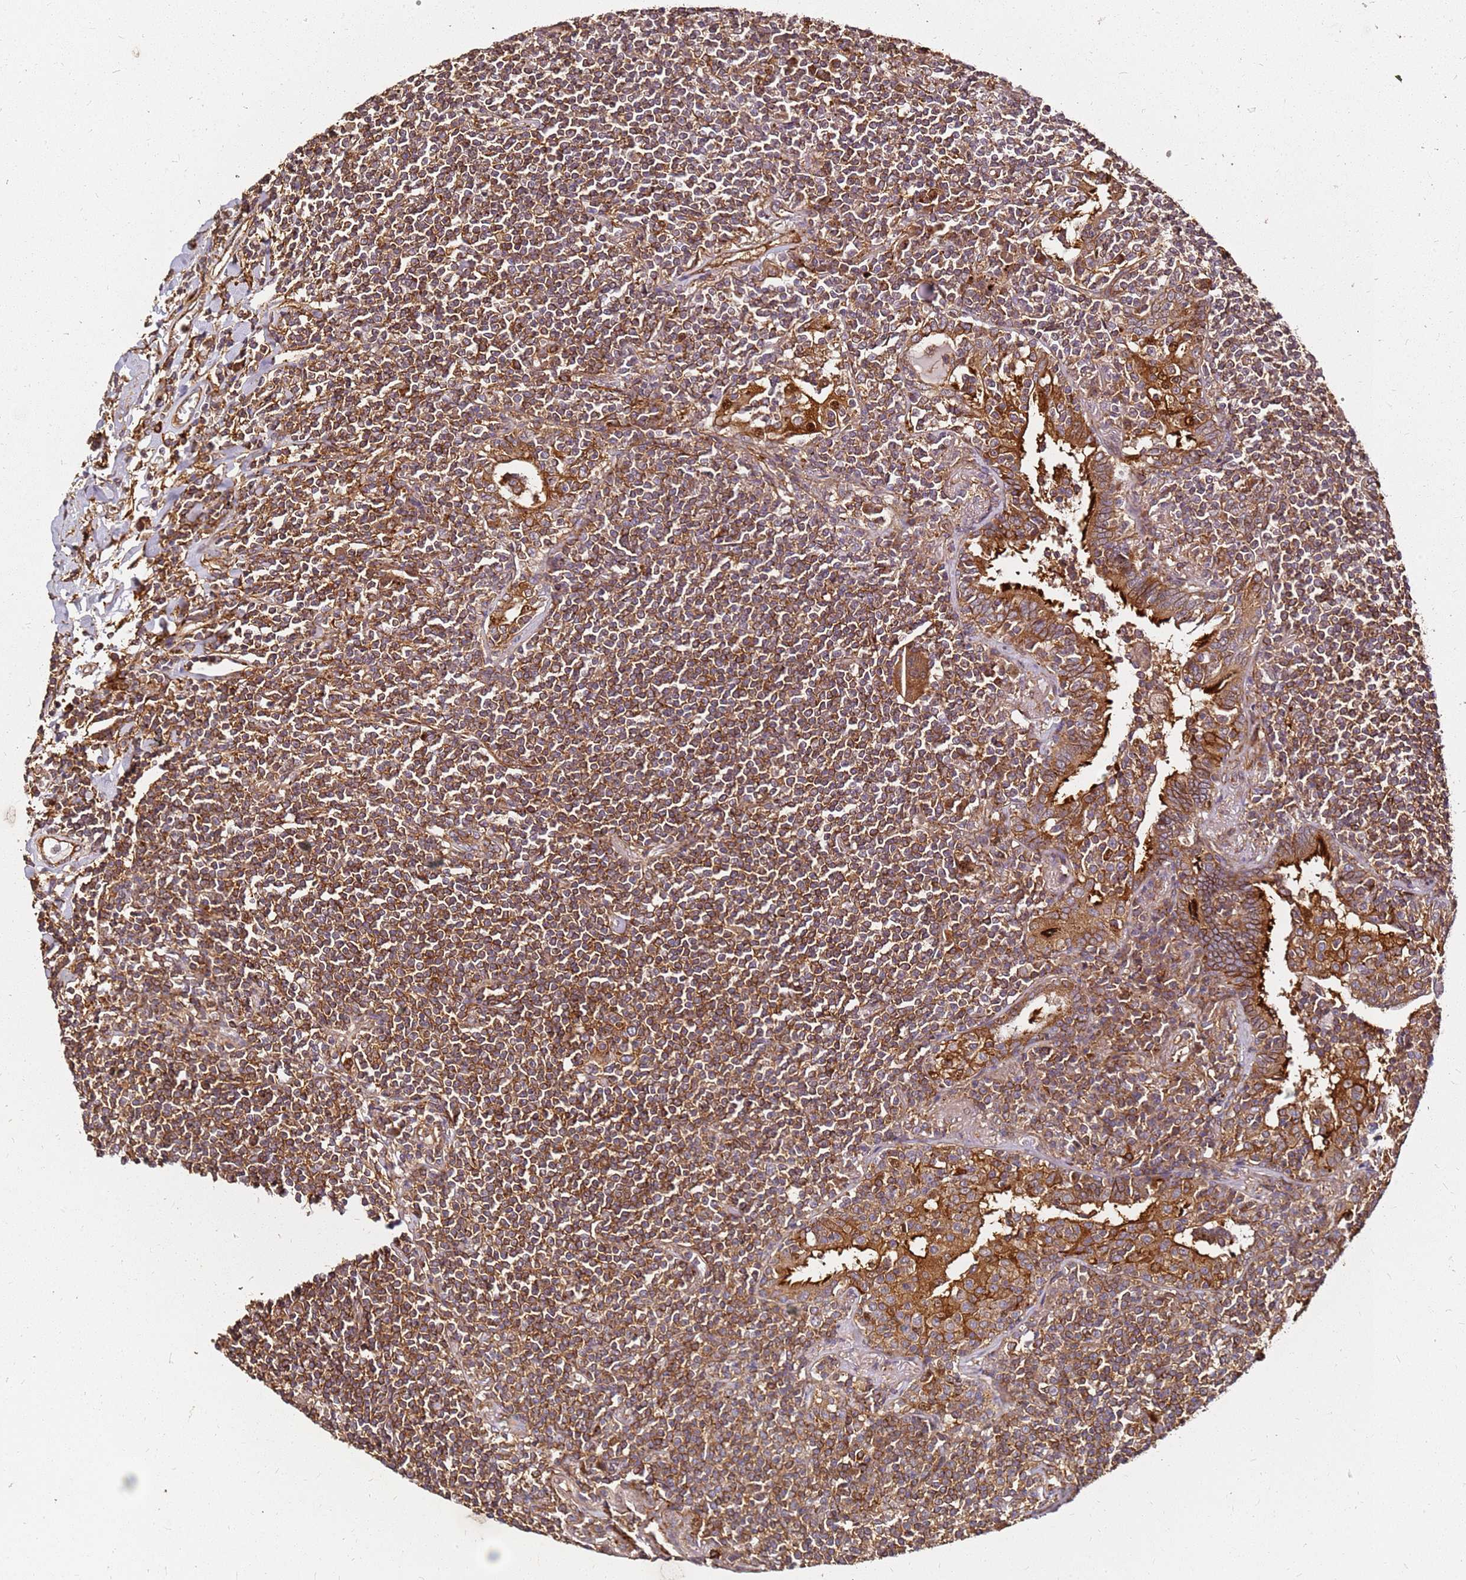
{"staining": {"intensity": "strong", "quantity": ">75%", "location": "cytoplasmic/membranous"}, "tissue": "lymphoma", "cell_type": "Tumor cells", "image_type": "cancer", "snomed": [{"axis": "morphology", "description": "Malignant lymphoma, non-Hodgkin's type, Low grade"}, {"axis": "topography", "description": "Lung"}], "caption": "The histopathology image reveals staining of low-grade malignant lymphoma, non-Hodgkin's type, revealing strong cytoplasmic/membranous protein positivity (brown color) within tumor cells. The staining is performed using DAB (3,3'-diaminobenzidine) brown chromogen to label protein expression. The nuclei are counter-stained blue using hematoxylin.", "gene": "DVL3", "patient": {"sex": "female", "age": 71}}